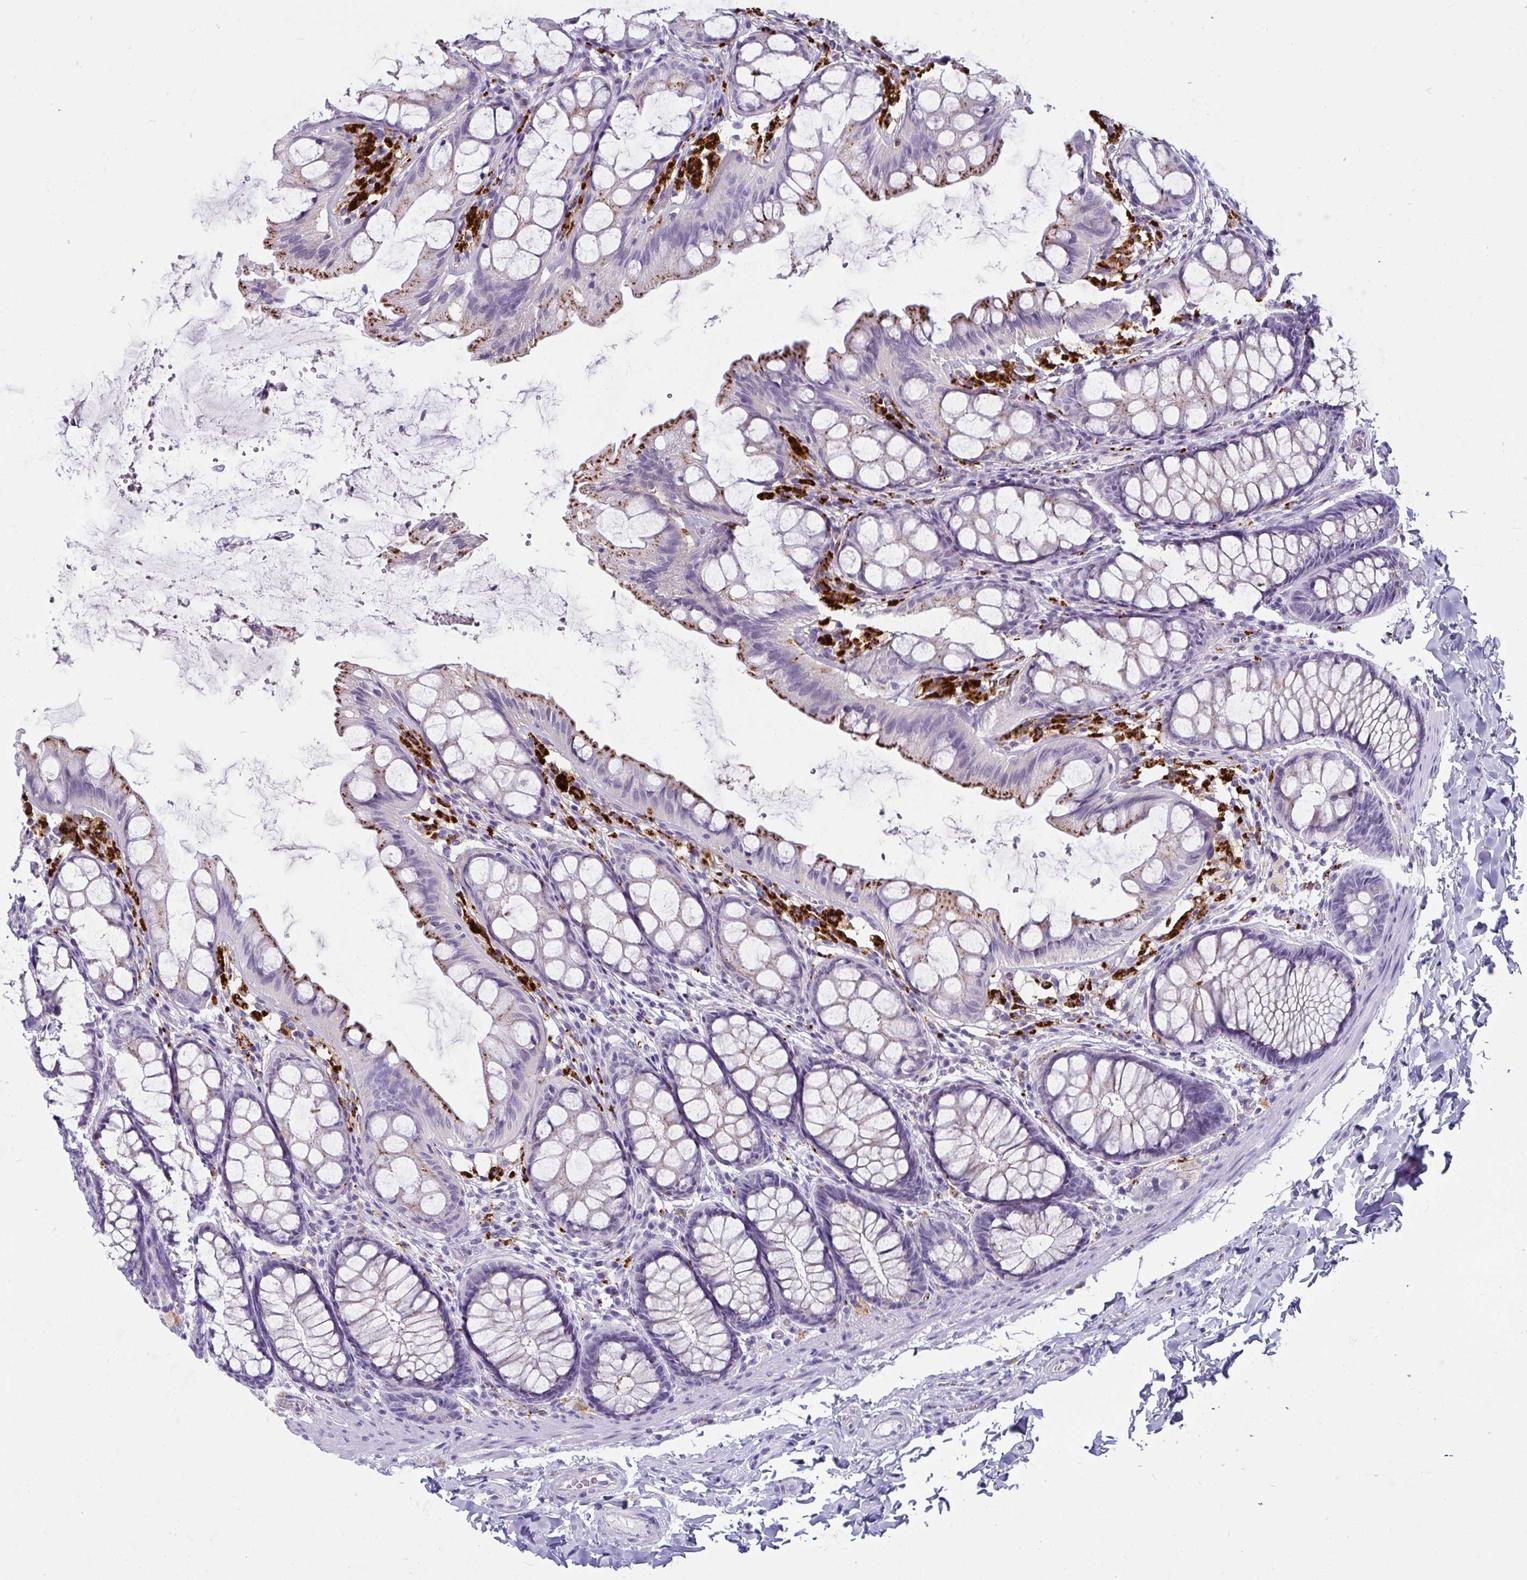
{"staining": {"intensity": "negative", "quantity": "none", "location": "none"}, "tissue": "colon", "cell_type": "Endothelial cells", "image_type": "normal", "snomed": [{"axis": "morphology", "description": "Normal tissue, NOS"}, {"axis": "topography", "description": "Colon"}], "caption": "Benign colon was stained to show a protein in brown. There is no significant expression in endothelial cells. (DAB immunohistochemistry, high magnification).", "gene": "CTSZ", "patient": {"sex": "male", "age": 47}}